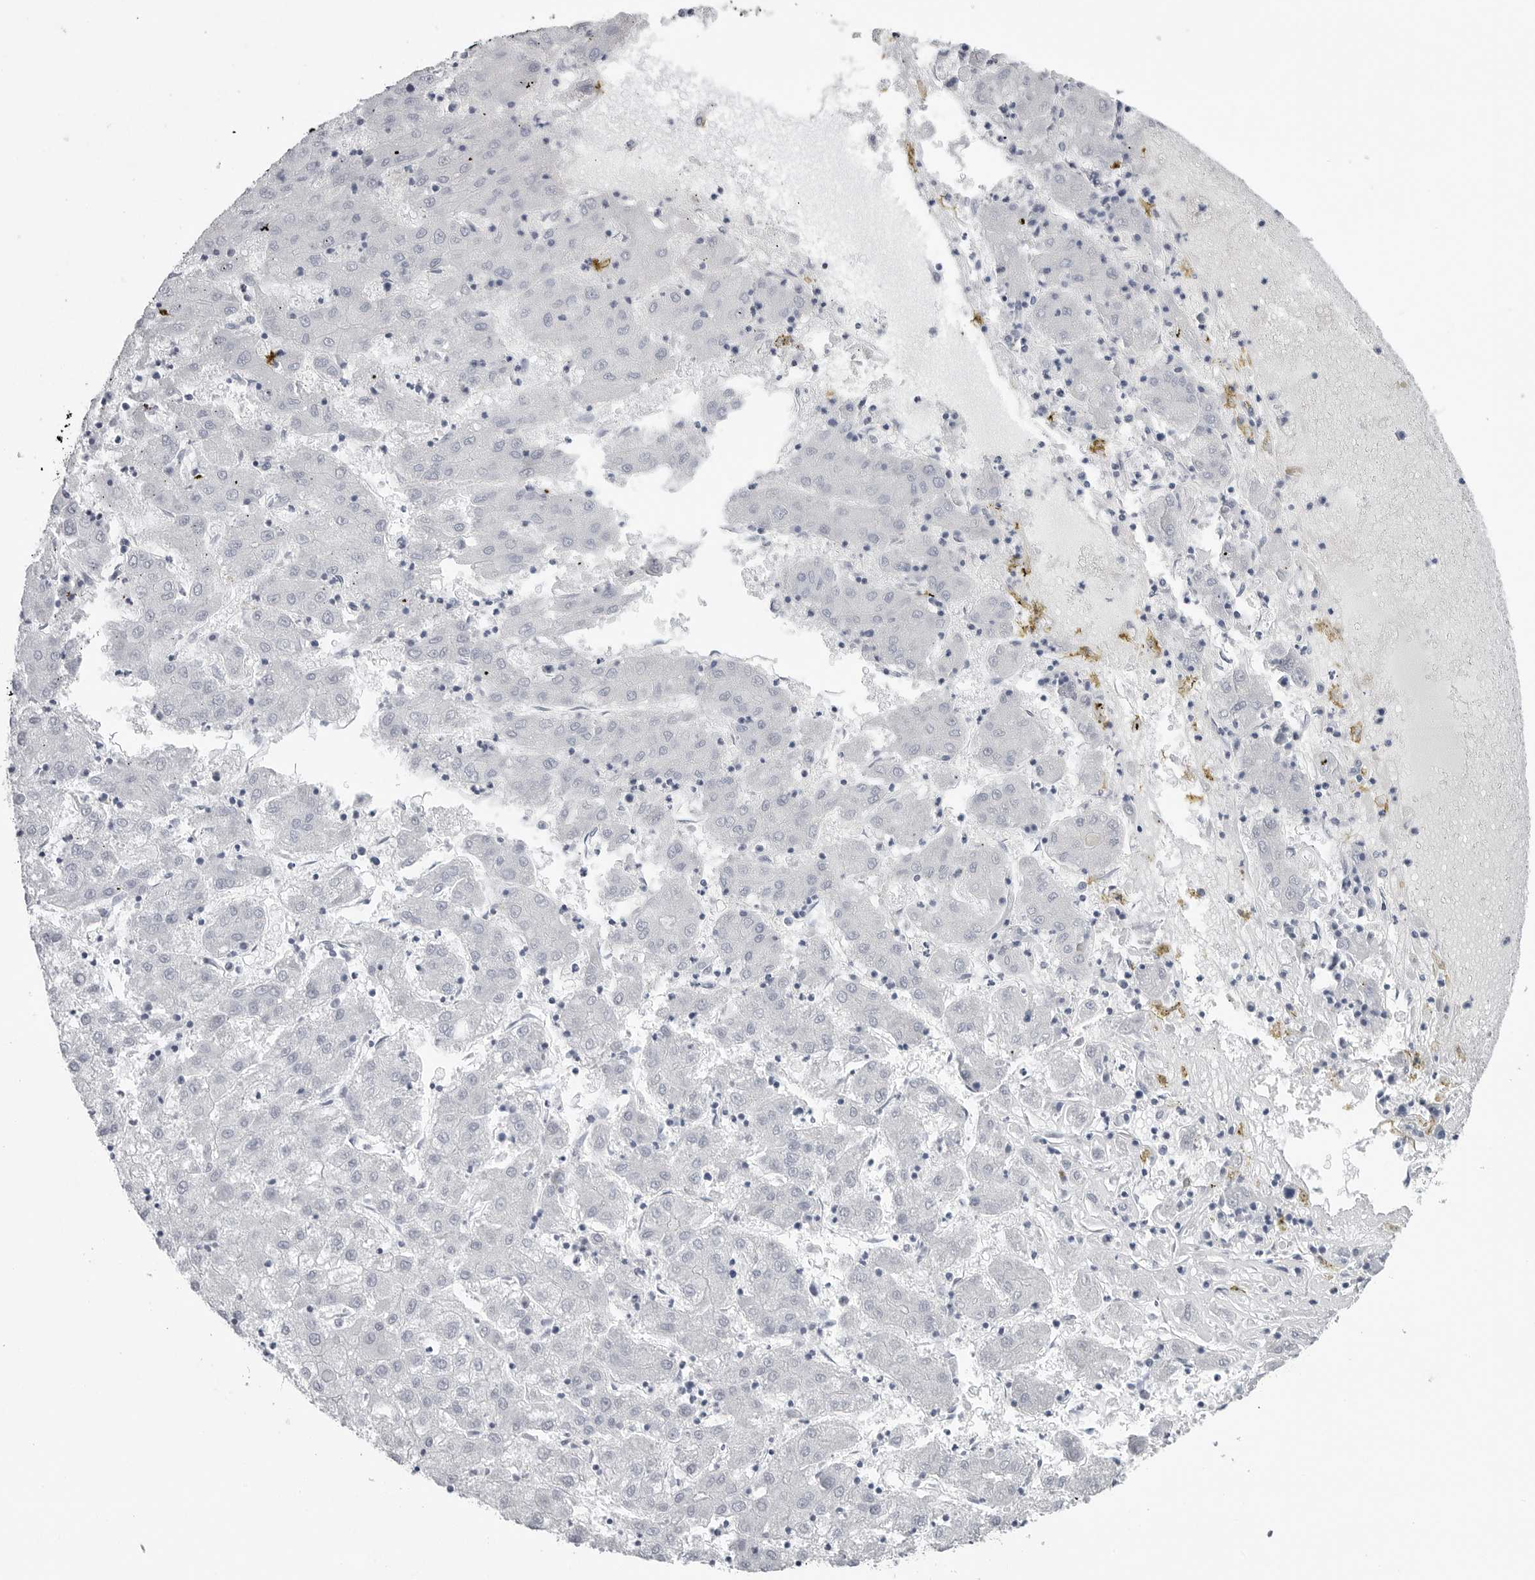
{"staining": {"intensity": "negative", "quantity": "none", "location": "none"}, "tissue": "liver cancer", "cell_type": "Tumor cells", "image_type": "cancer", "snomed": [{"axis": "morphology", "description": "Carcinoma, Hepatocellular, NOS"}, {"axis": "topography", "description": "Liver"}], "caption": "Protein analysis of hepatocellular carcinoma (liver) displays no significant staining in tumor cells. Brightfield microscopy of immunohistochemistry stained with DAB (3,3'-diaminobenzidine) (brown) and hematoxylin (blue), captured at high magnification.", "gene": "CSH1", "patient": {"sex": "male", "age": 72}}